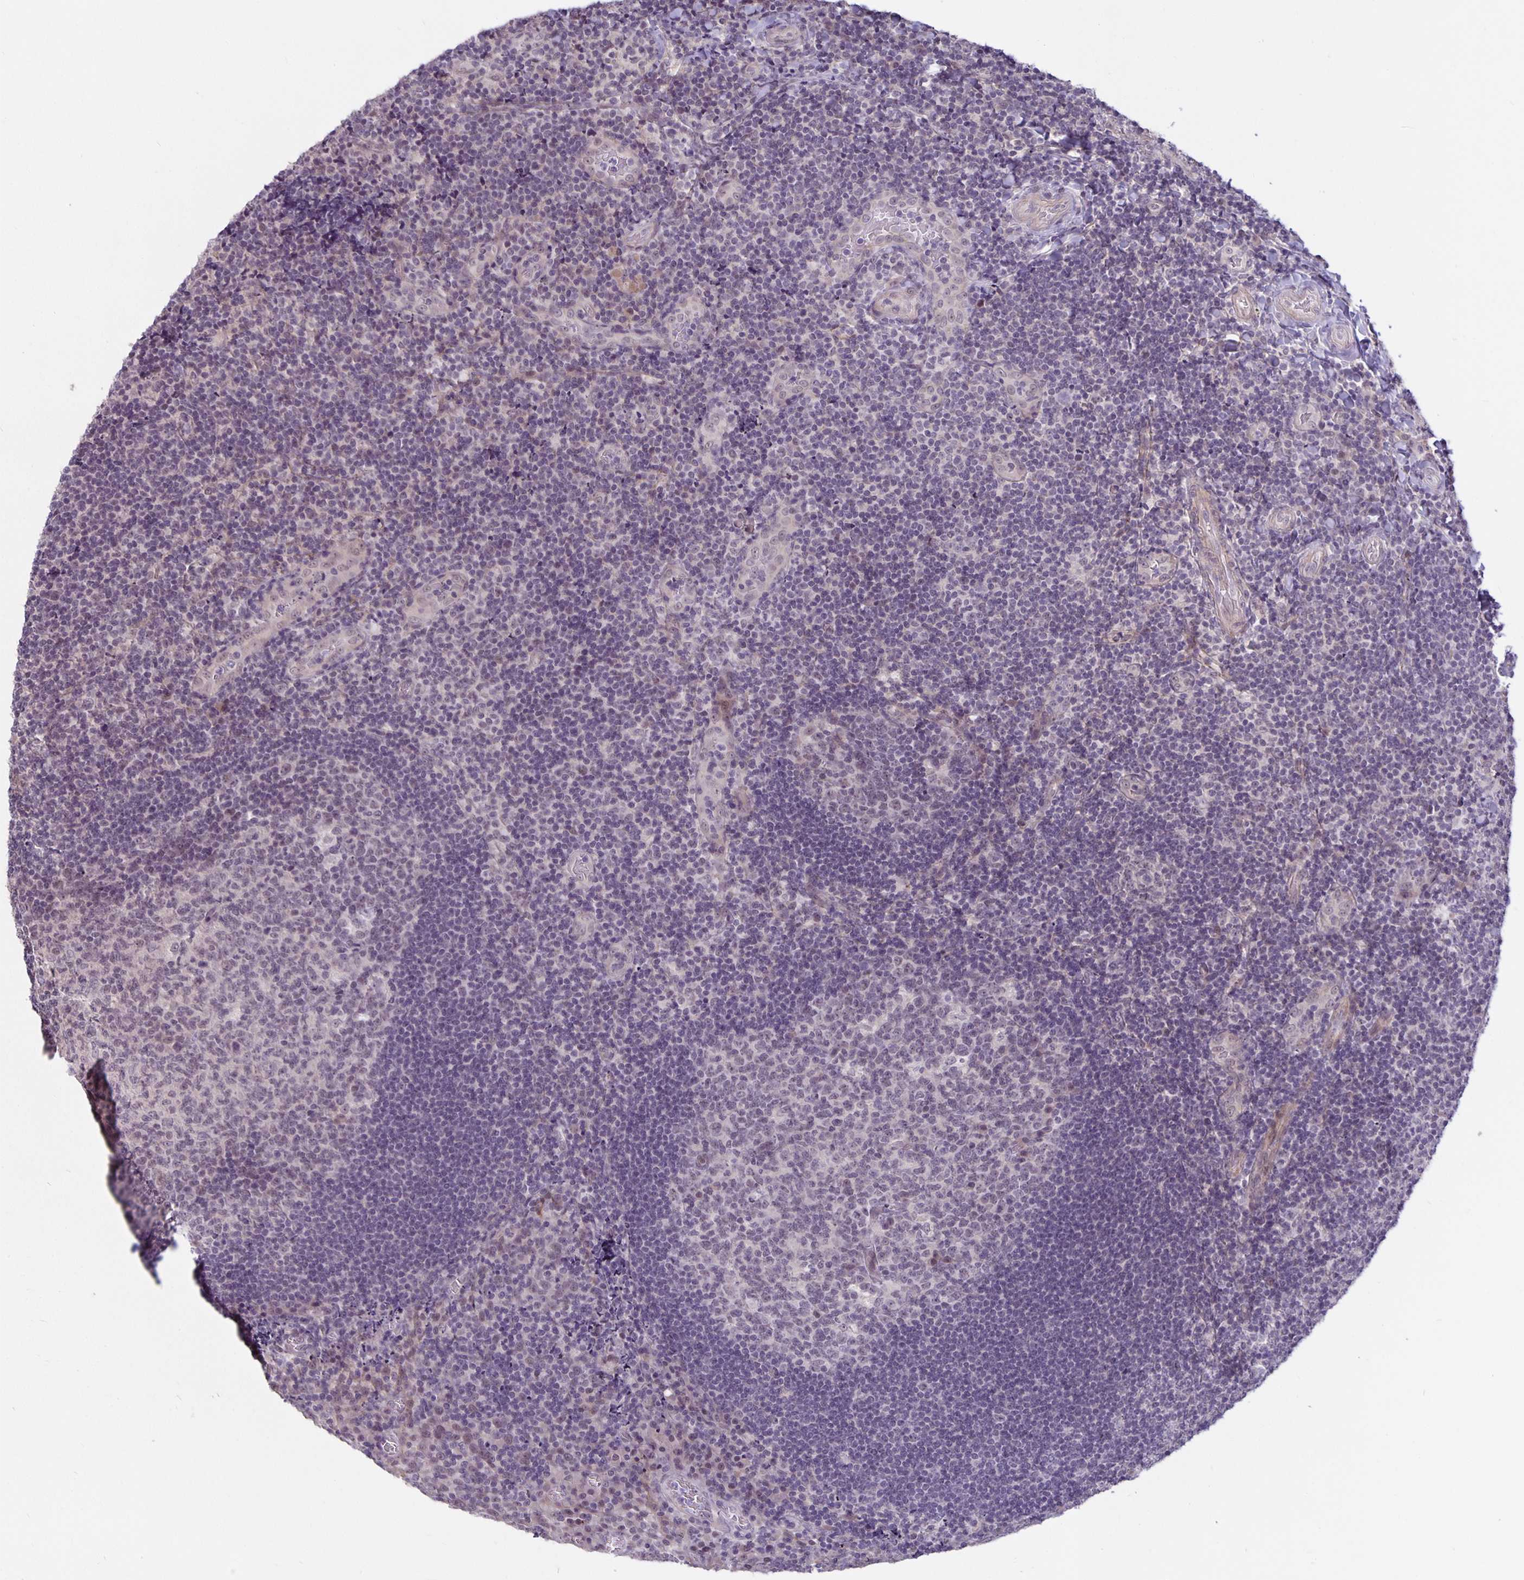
{"staining": {"intensity": "negative", "quantity": "none", "location": "none"}, "tissue": "tonsil", "cell_type": "Germinal center cells", "image_type": "normal", "snomed": [{"axis": "morphology", "description": "Normal tissue, NOS"}, {"axis": "topography", "description": "Tonsil"}], "caption": "This is an IHC photomicrograph of unremarkable tonsil. There is no positivity in germinal center cells.", "gene": "ARVCF", "patient": {"sex": "male", "age": 17}}